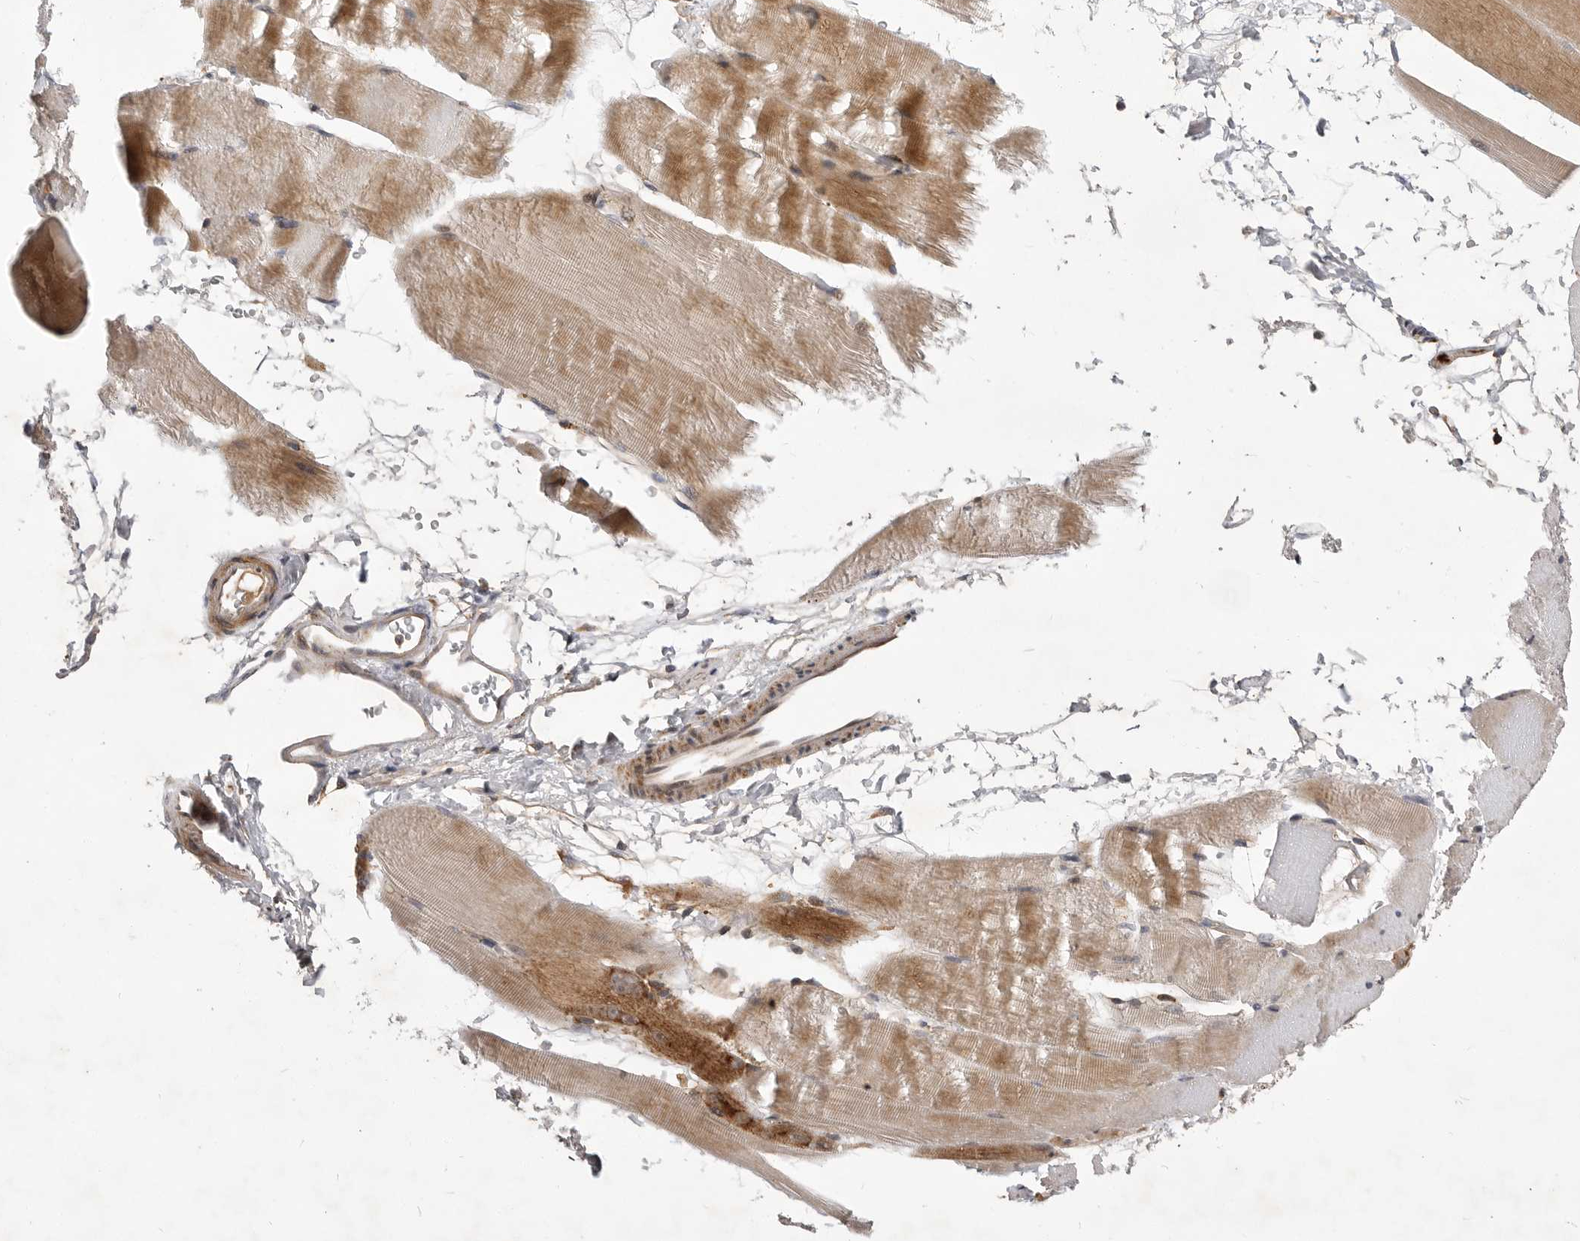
{"staining": {"intensity": "moderate", "quantity": "25%-75%", "location": "cytoplasmic/membranous"}, "tissue": "skeletal muscle", "cell_type": "Myocytes", "image_type": "normal", "snomed": [{"axis": "morphology", "description": "Normal tissue, NOS"}, {"axis": "topography", "description": "Skeletal muscle"}, {"axis": "topography", "description": "Parathyroid gland"}], "caption": "The histopathology image demonstrates staining of benign skeletal muscle, revealing moderate cytoplasmic/membranous protein positivity (brown color) within myocytes. (DAB (3,3'-diaminobenzidine) IHC with brightfield microscopy, high magnification).", "gene": "KYAT3", "patient": {"sex": "female", "age": 37}}